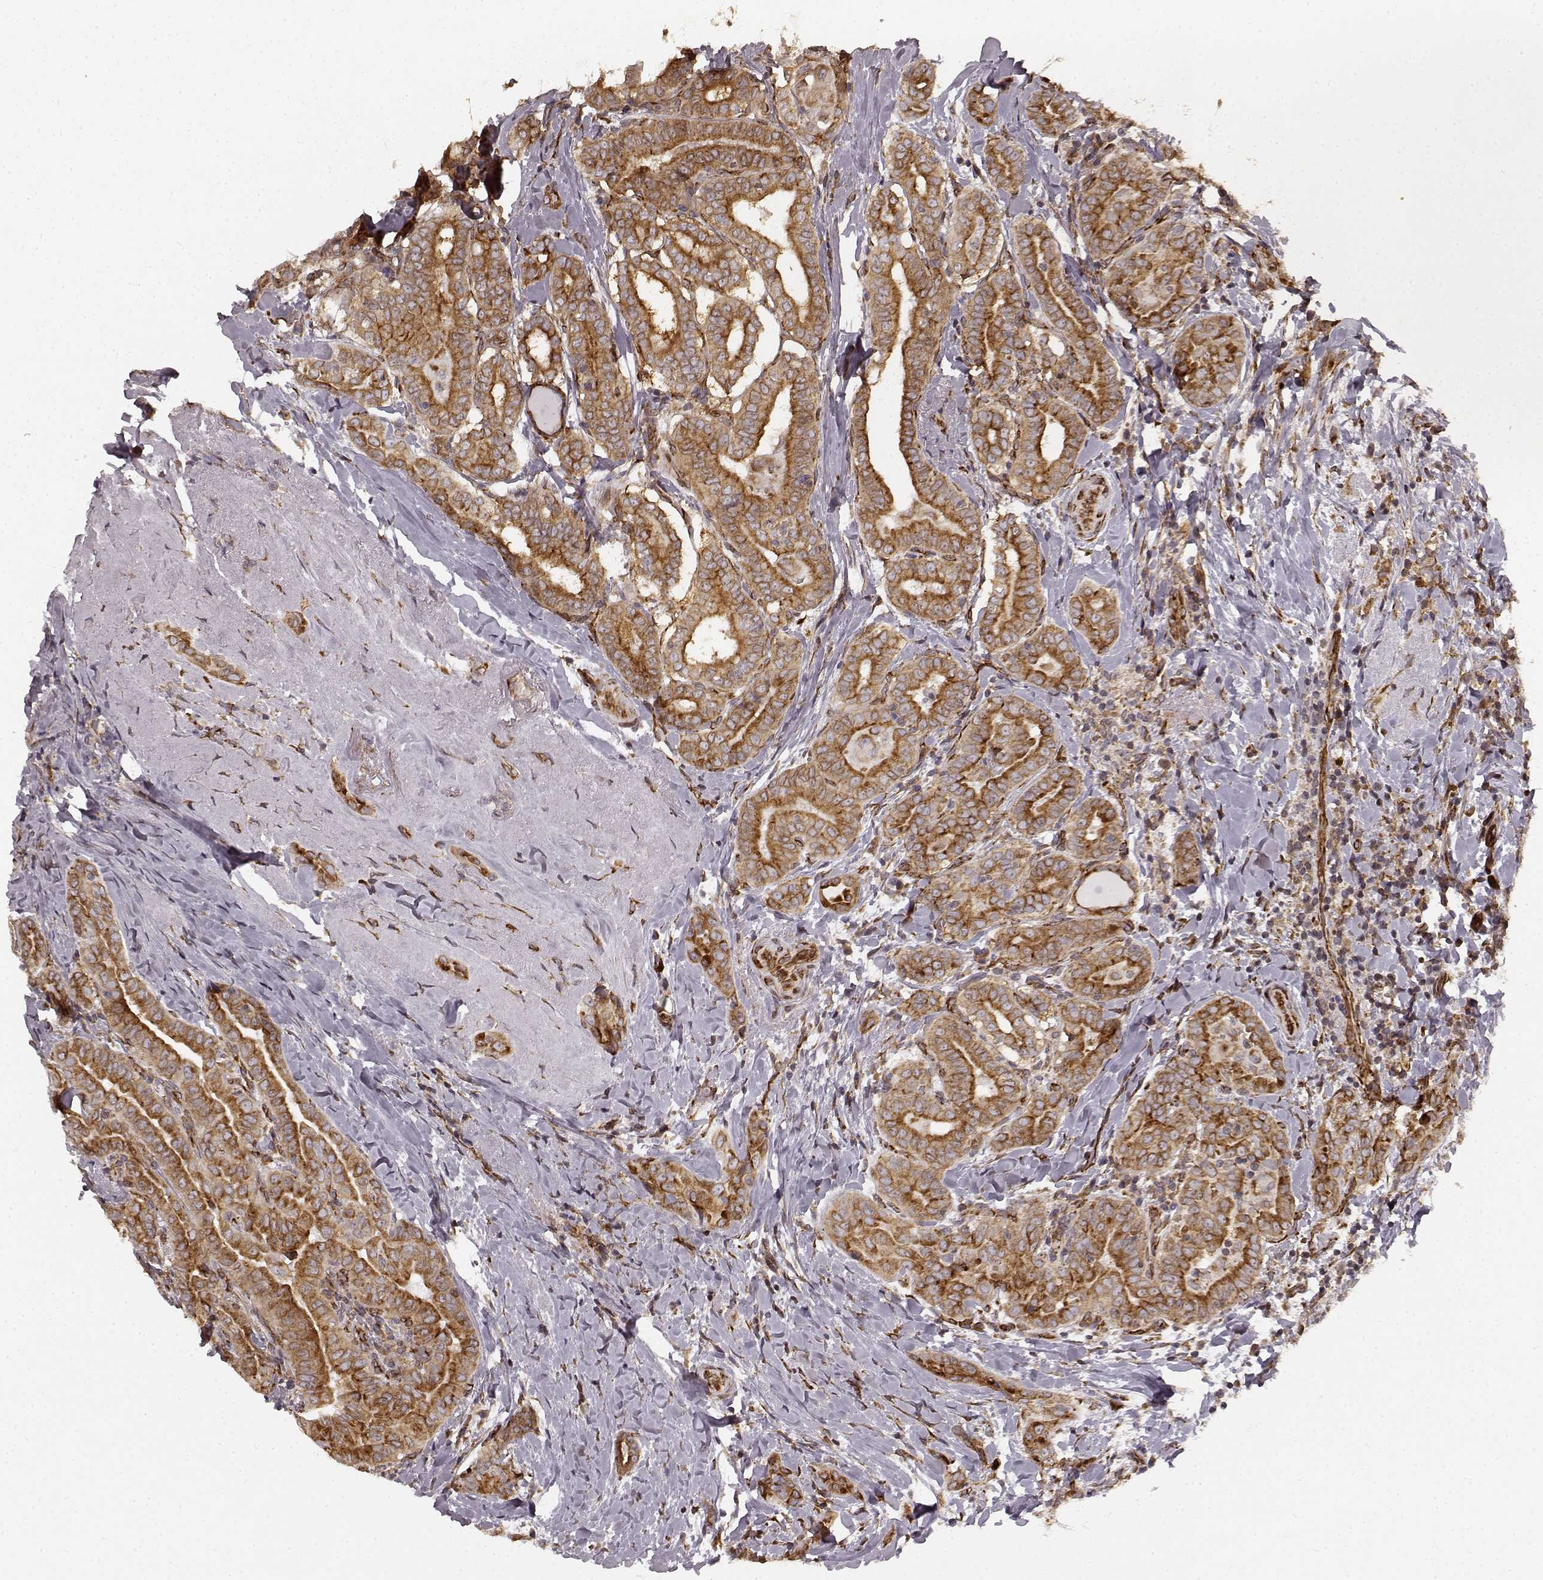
{"staining": {"intensity": "strong", "quantity": ">75%", "location": "cytoplasmic/membranous"}, "tissue": "thyroid cancer", "cell_type": "Tumor cells", "image_type": "cancer", "snomed": [{"axis": "morphology", "description": "Papillary adenocarcinoma, NOS"}, {"axis": "morphology", "description": "Papillary adenoma metastatic"}, {"axis": "topography", "description": "Thyroid gland"}], "caption": "IHC of human papillary adenoma metastatic (thyroid) displays high levels of strong cytoplasmic/membranous positivity in approximately >75% of tumor cells. IHC stains the protein in brown and the nuclei are stained blue.", "gene": "TMEM14A", "patient": {"sex": "female", "age": 50}}